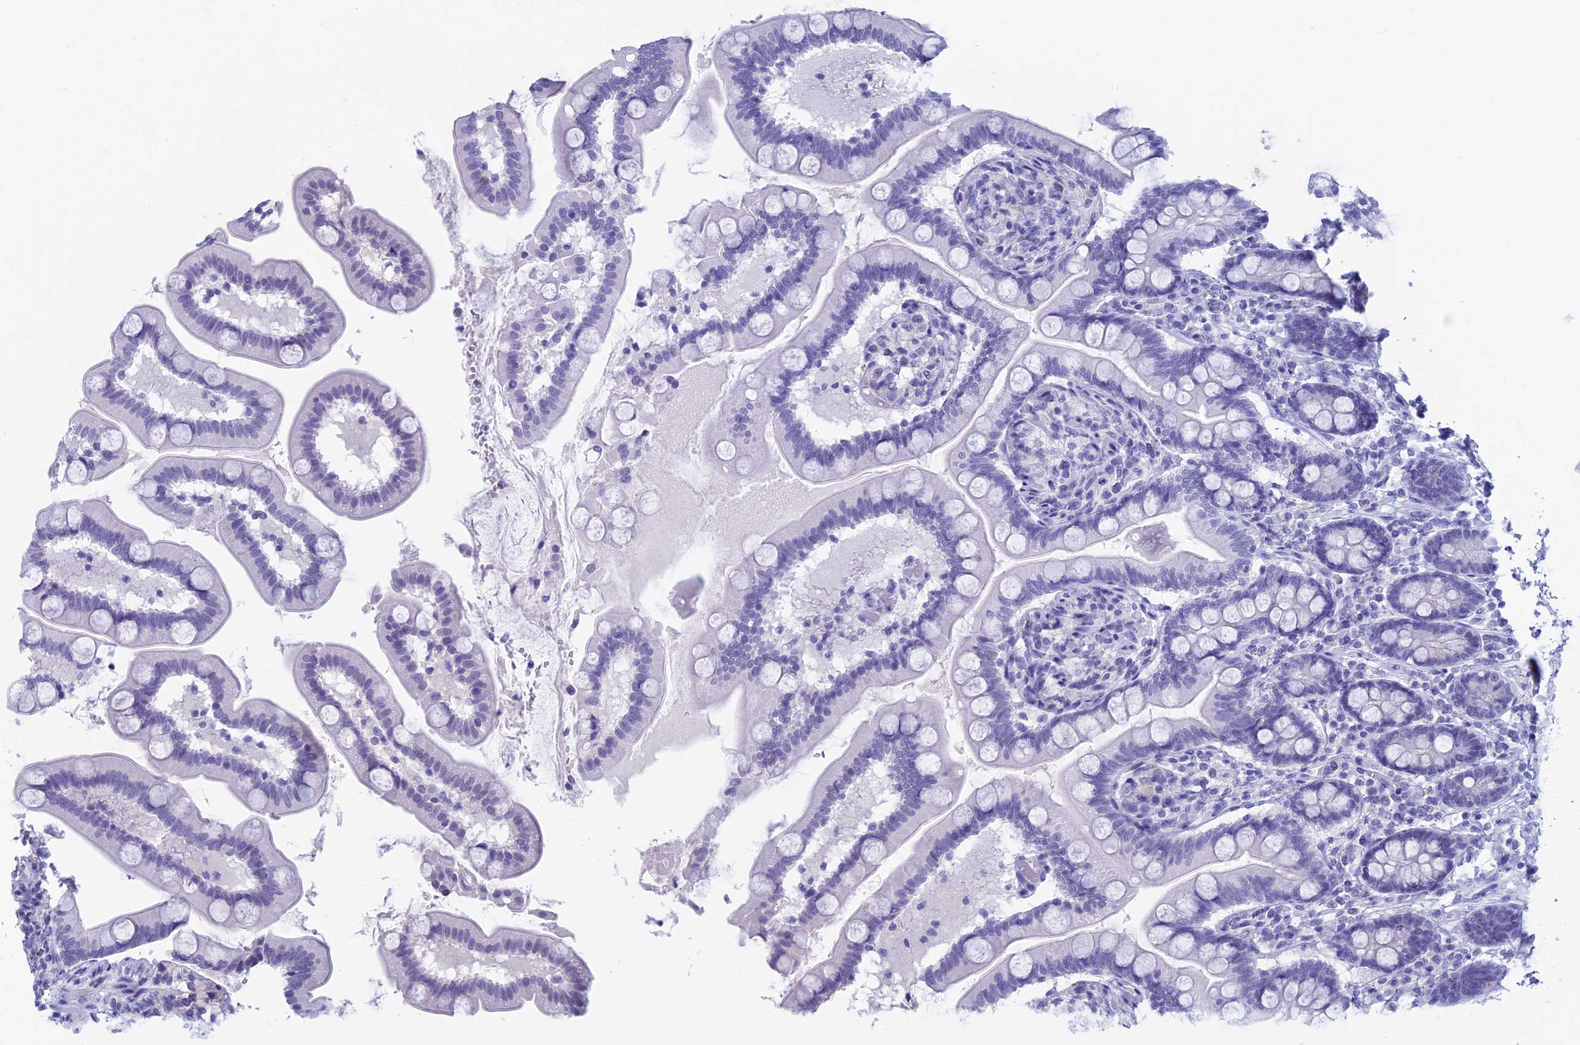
{"staining": {"intensity": "weak", "quantity": "<25%", "location": "nuclear"}, "tissue": "small intestine", "cell_type": "Glandular cells", "image_type": "normal", "snomed": [{"axis": "morphology", "description": "Normal tissue, NOS"}, {"axis": "topography", "description": "Small intestine"}], "caption": "This photomicrograph is of benign small intestine stained with IHC to label a protein in brown with the nuclei are counter-stained blue. There is no staining in glandular cells.", "gene": "SPIRE1", "patient": {"sex": "female", "age": 64}}